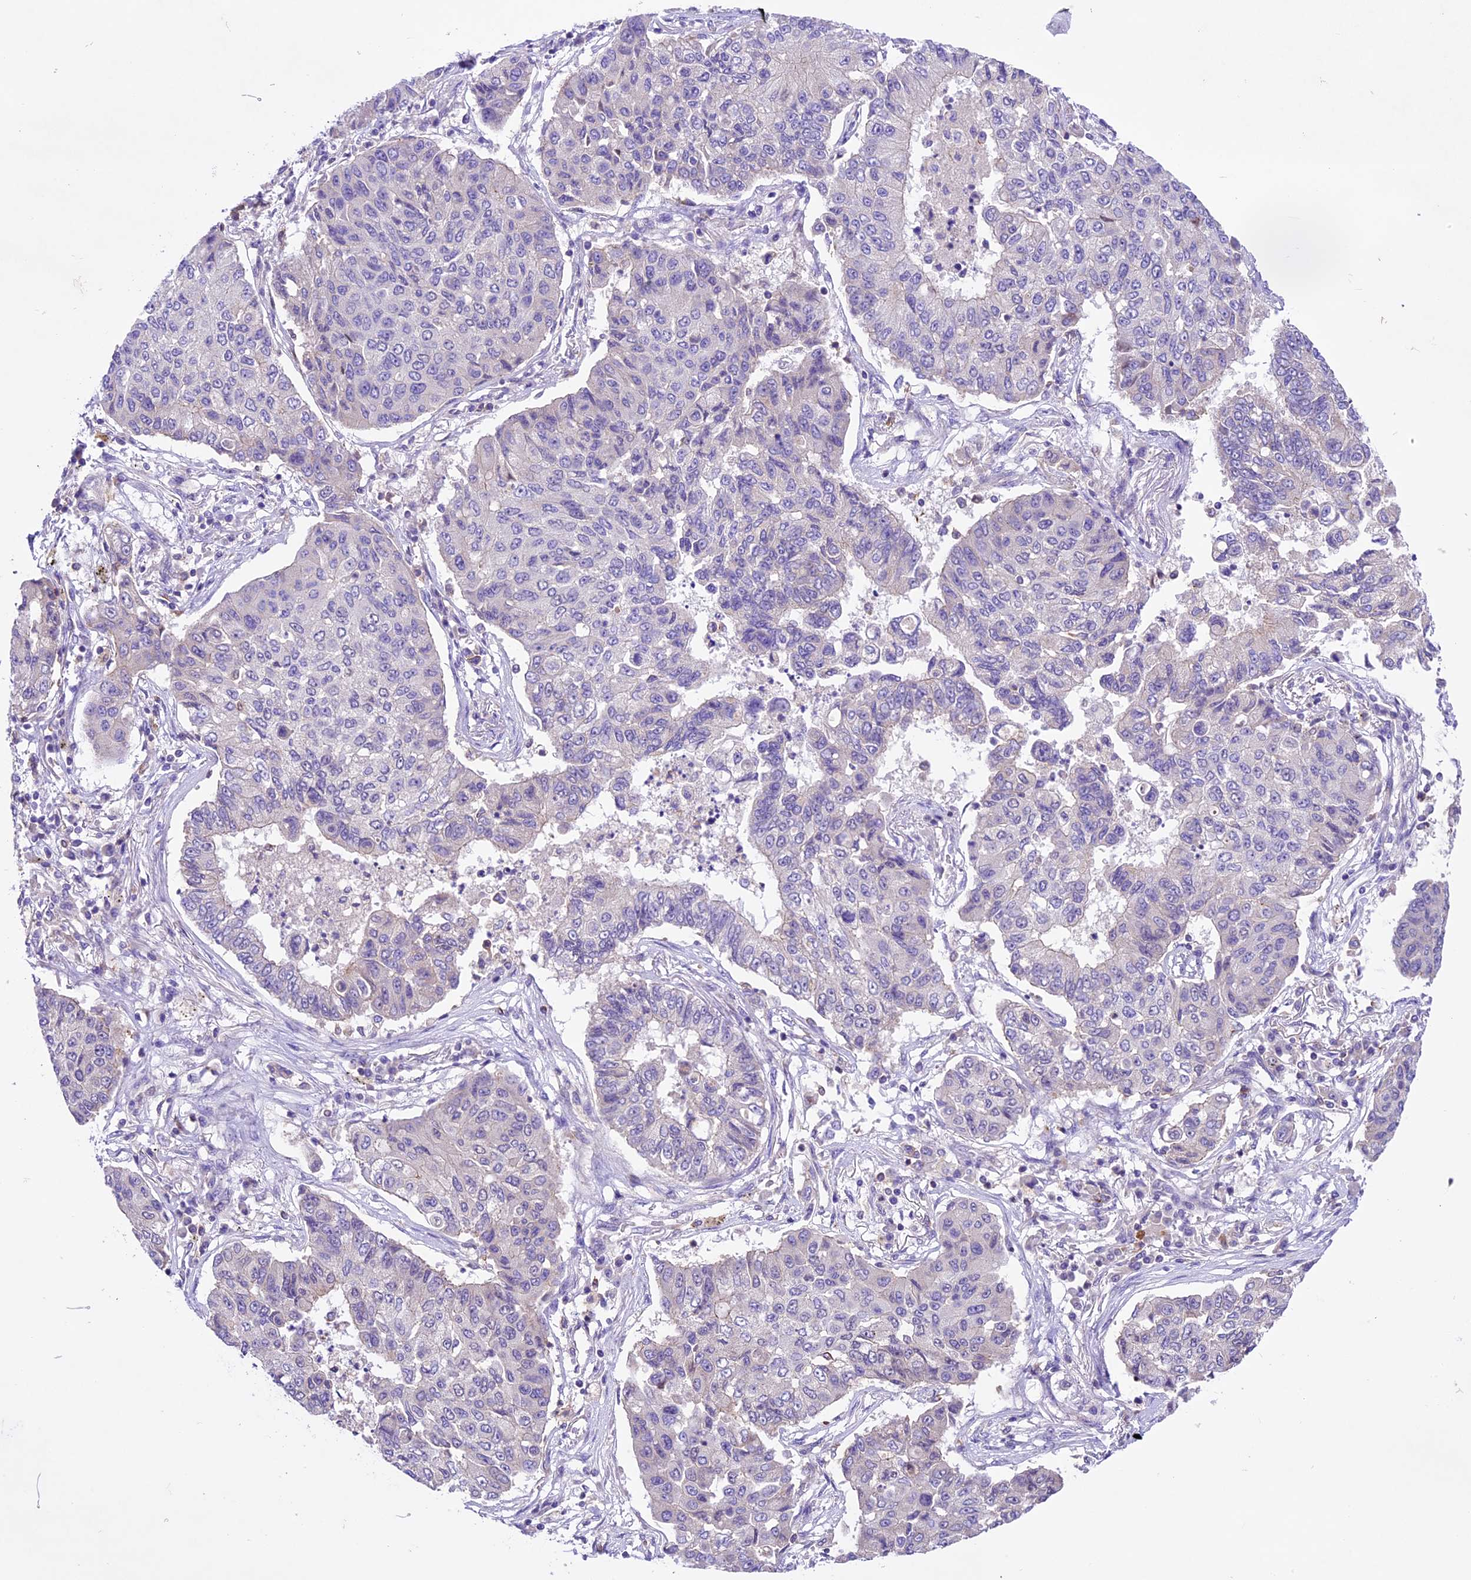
{"staining": {"intensity": "negative", "quantity": "none", "location": "none"}, "tissue": "lung cancer", "cell_type": "Tumor cells", "image_type": "cancer", "snomed": [{"axis": "morphology", "description": "Squamous cell carcinoma, NOS"}, {"axis": "topography", "description": "Lung"}], "caption": "Immunohistochemistry micrograph of lung cancer (squamous cell carcinoma) stained for a protein (brown), which exhibits no staining in tumor cells.", "gene": "SHKBP1", "patient": {"sex": "male", "age": 74}}